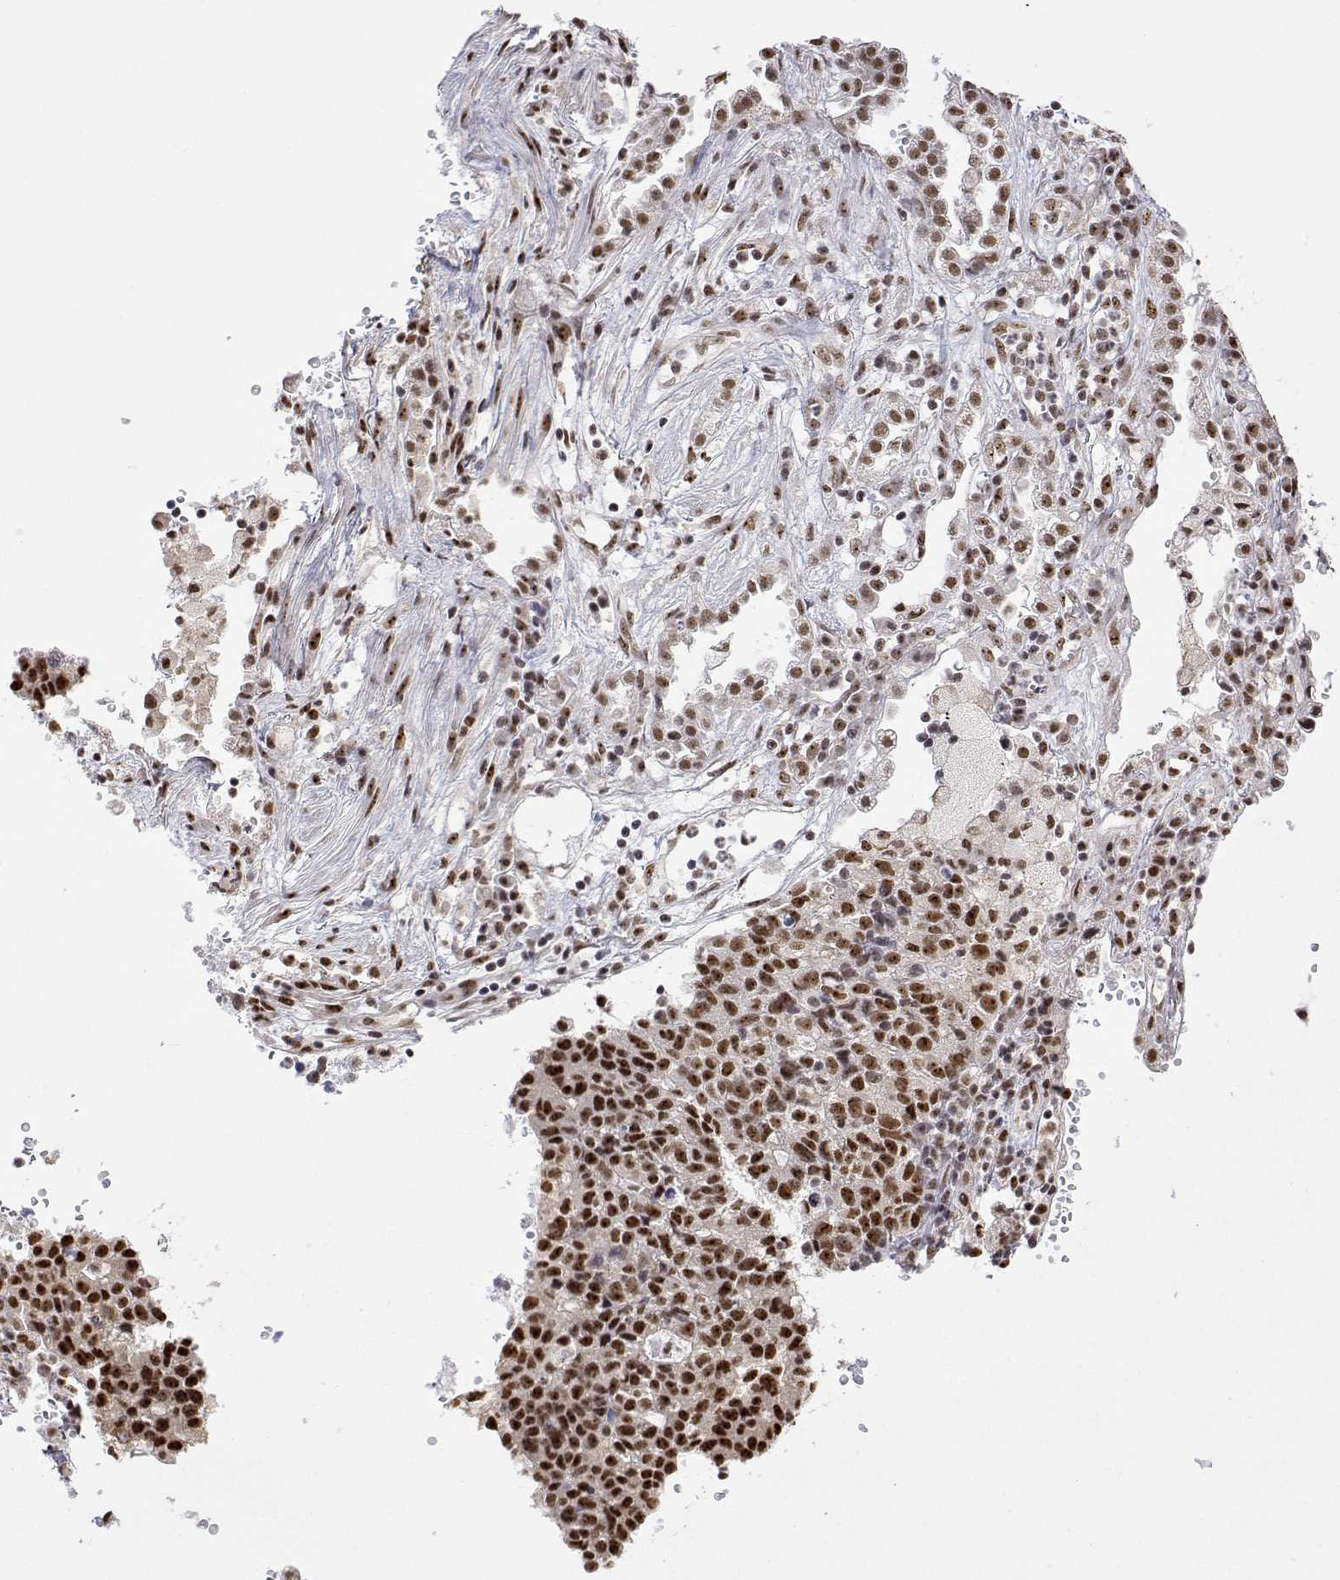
{"staining": {"intensity": "moderate", "quantity": ">75%", "location": "nuclear"}, "tissue": "lung cancer", "cell_type": "Tumor cells", "image_type": "cancer", "snomed": [{"axis": "morphology", "description": "Adenocarcinoma, NOS"}, {"axis": "topography", "description": "Lung"}], "caption": "The micrograph demonstrates immunohistochemical staining of lung adenocarcinoma. There is moderate nuclear expression is present in about >75% of tumor cells. (DAB = brown stain, brightfield microscopy at high magnification).", "gene": "ADAR", "patient": {"sex": "male", "age": 57}}